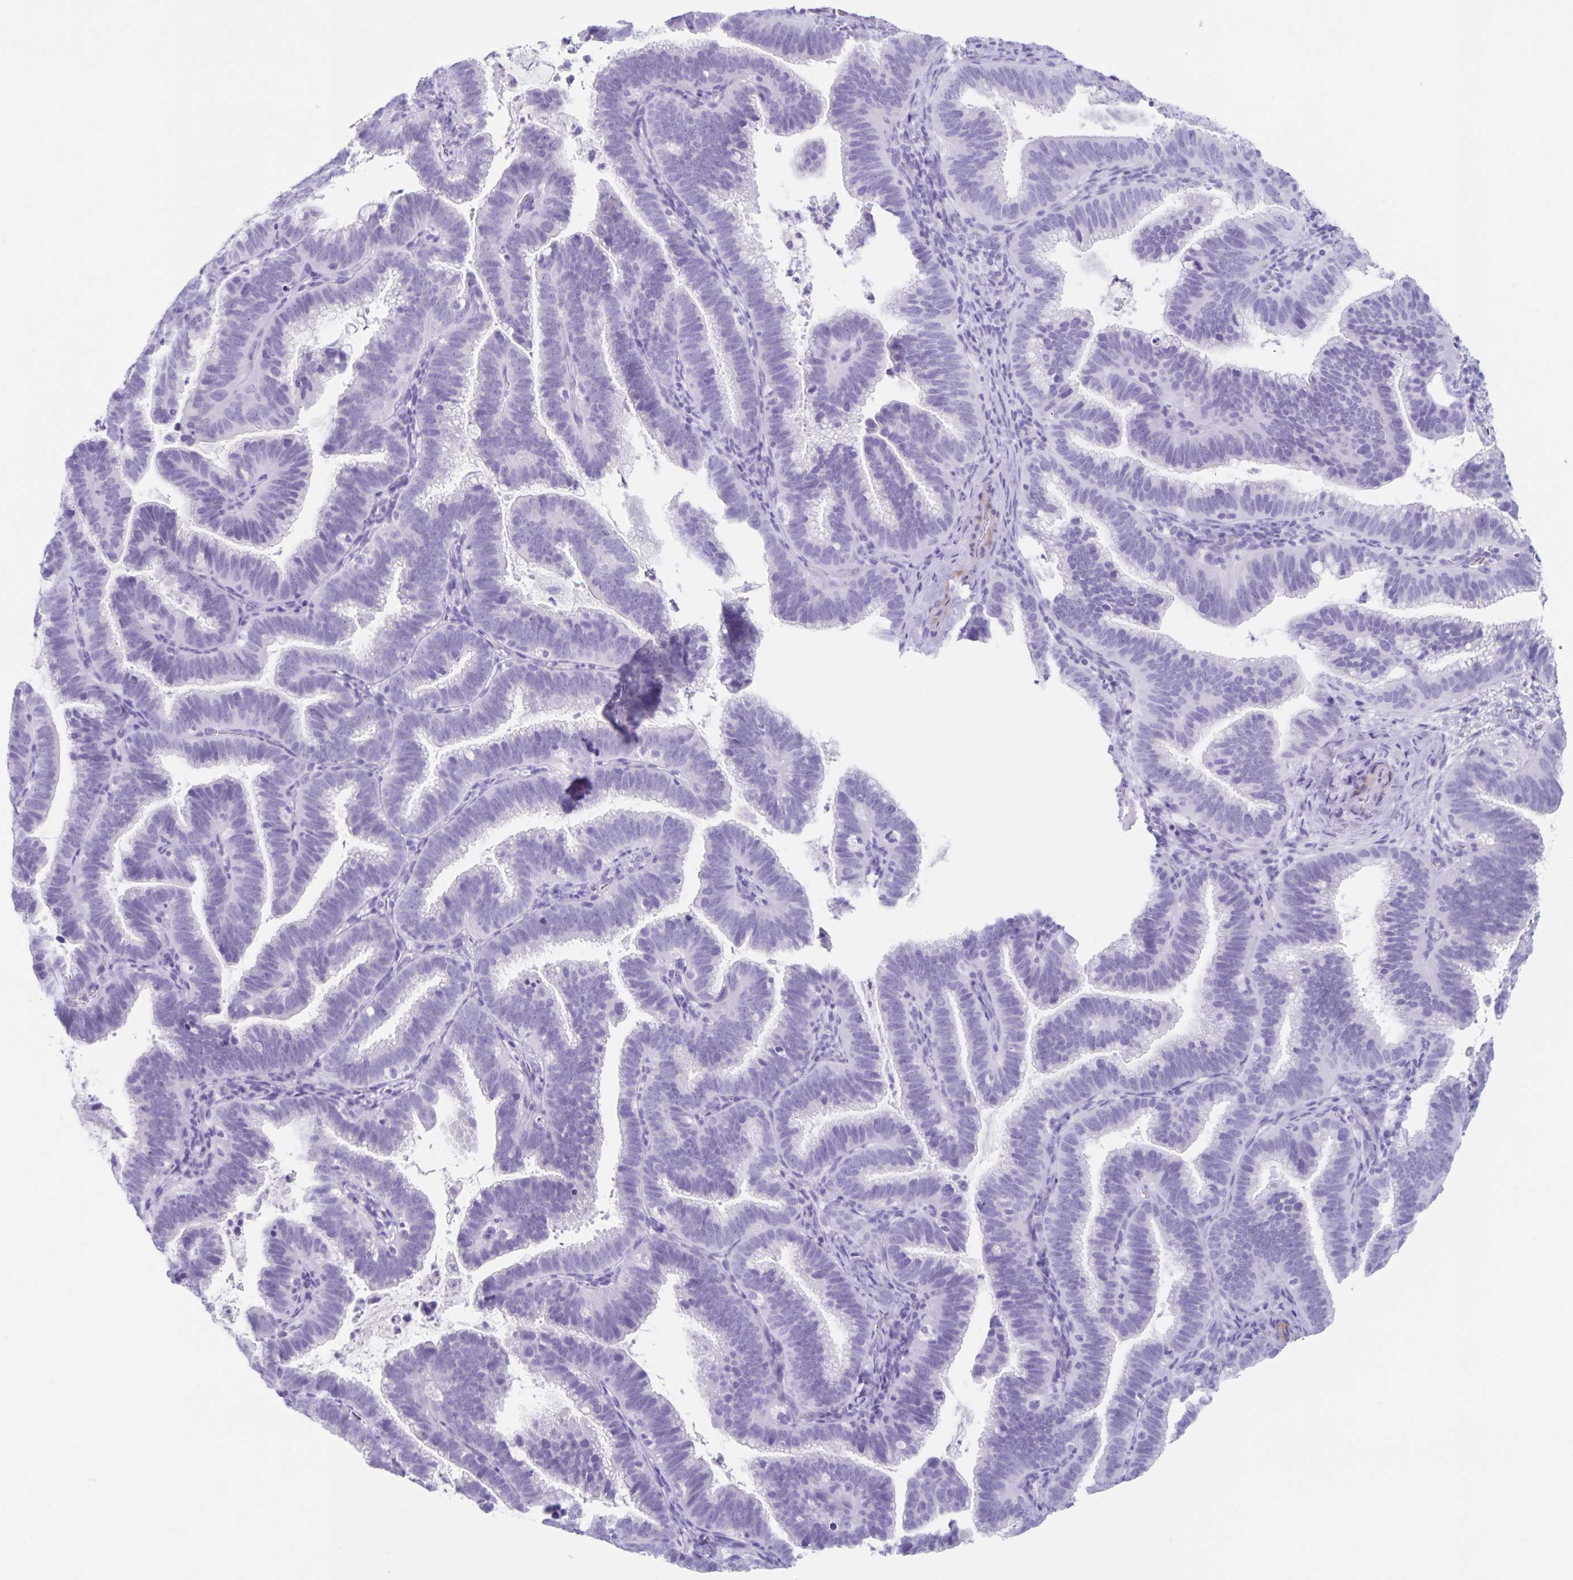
{"staining": {"intensity": "negative", "quantity": "none", "location": "none"}, "tissue": "cervical cancer", "cell_type": "Tumor cells", "image_type": "cancer", "snomed": [{"axis": "morphology", "description": "Adenocarcinoma, NOS"}, {"axis": "topography", "description": "Cervix"}], "caption": "A photomicrograph of human cervical cancer (adenocarcinoma) is negative for staining in tumor cells.", "gene": "C11orf42", "patient": {"sex": "female", "age": 61}}